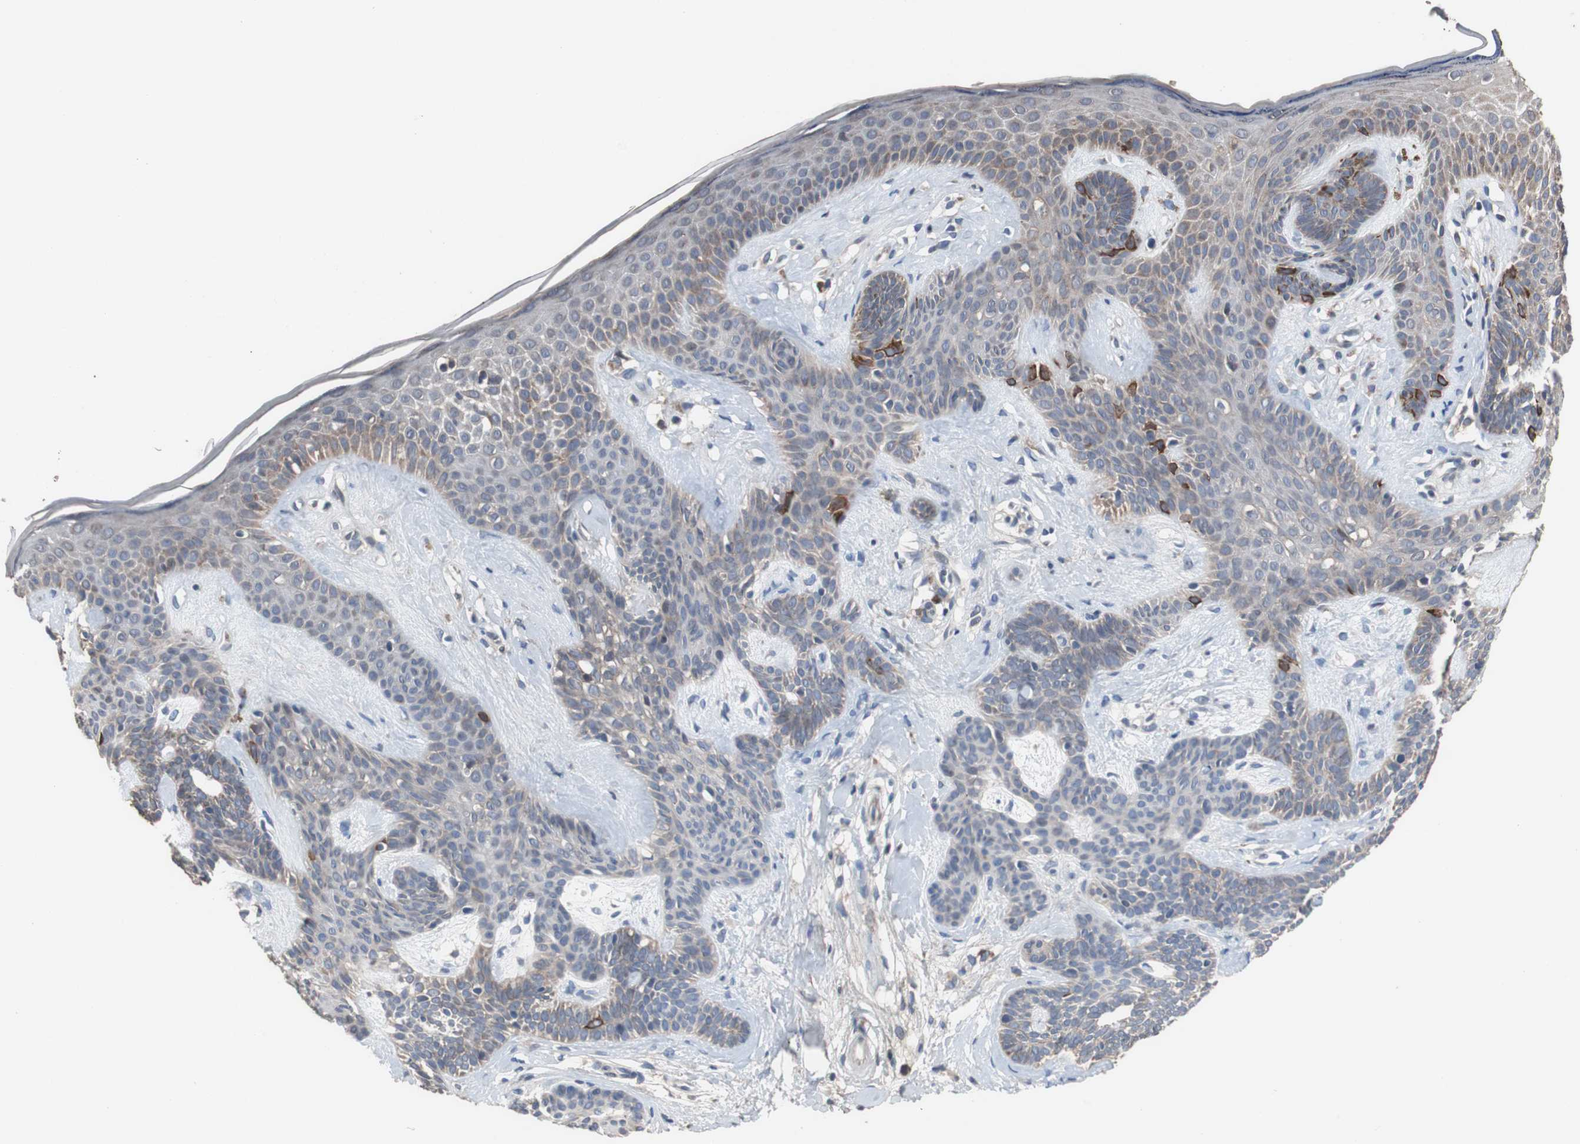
{"staining": {"intensity": "weak", "quantity": "25%-75%", "location": "cytoplasmic/membranous"}, "tissue": "skin cancer", "cell_type": "Tumor cells", "image_type": "cancer", "snomed": [{"axis": "morphology", "description": "Developmental malformation"}, {"axis": "morphology", "description": "Basal cell carcinoma"}, {"axis": "topography", "description": "Skin"}], "caption": "Immunohistochemical staining of human skin cancer exhibits low levels of weak cytoplasmic/membranous staining in approximately 25%-75% of tumor cells.", "gene": "USP10", "patient": {"sex": "female", "age": 62}}